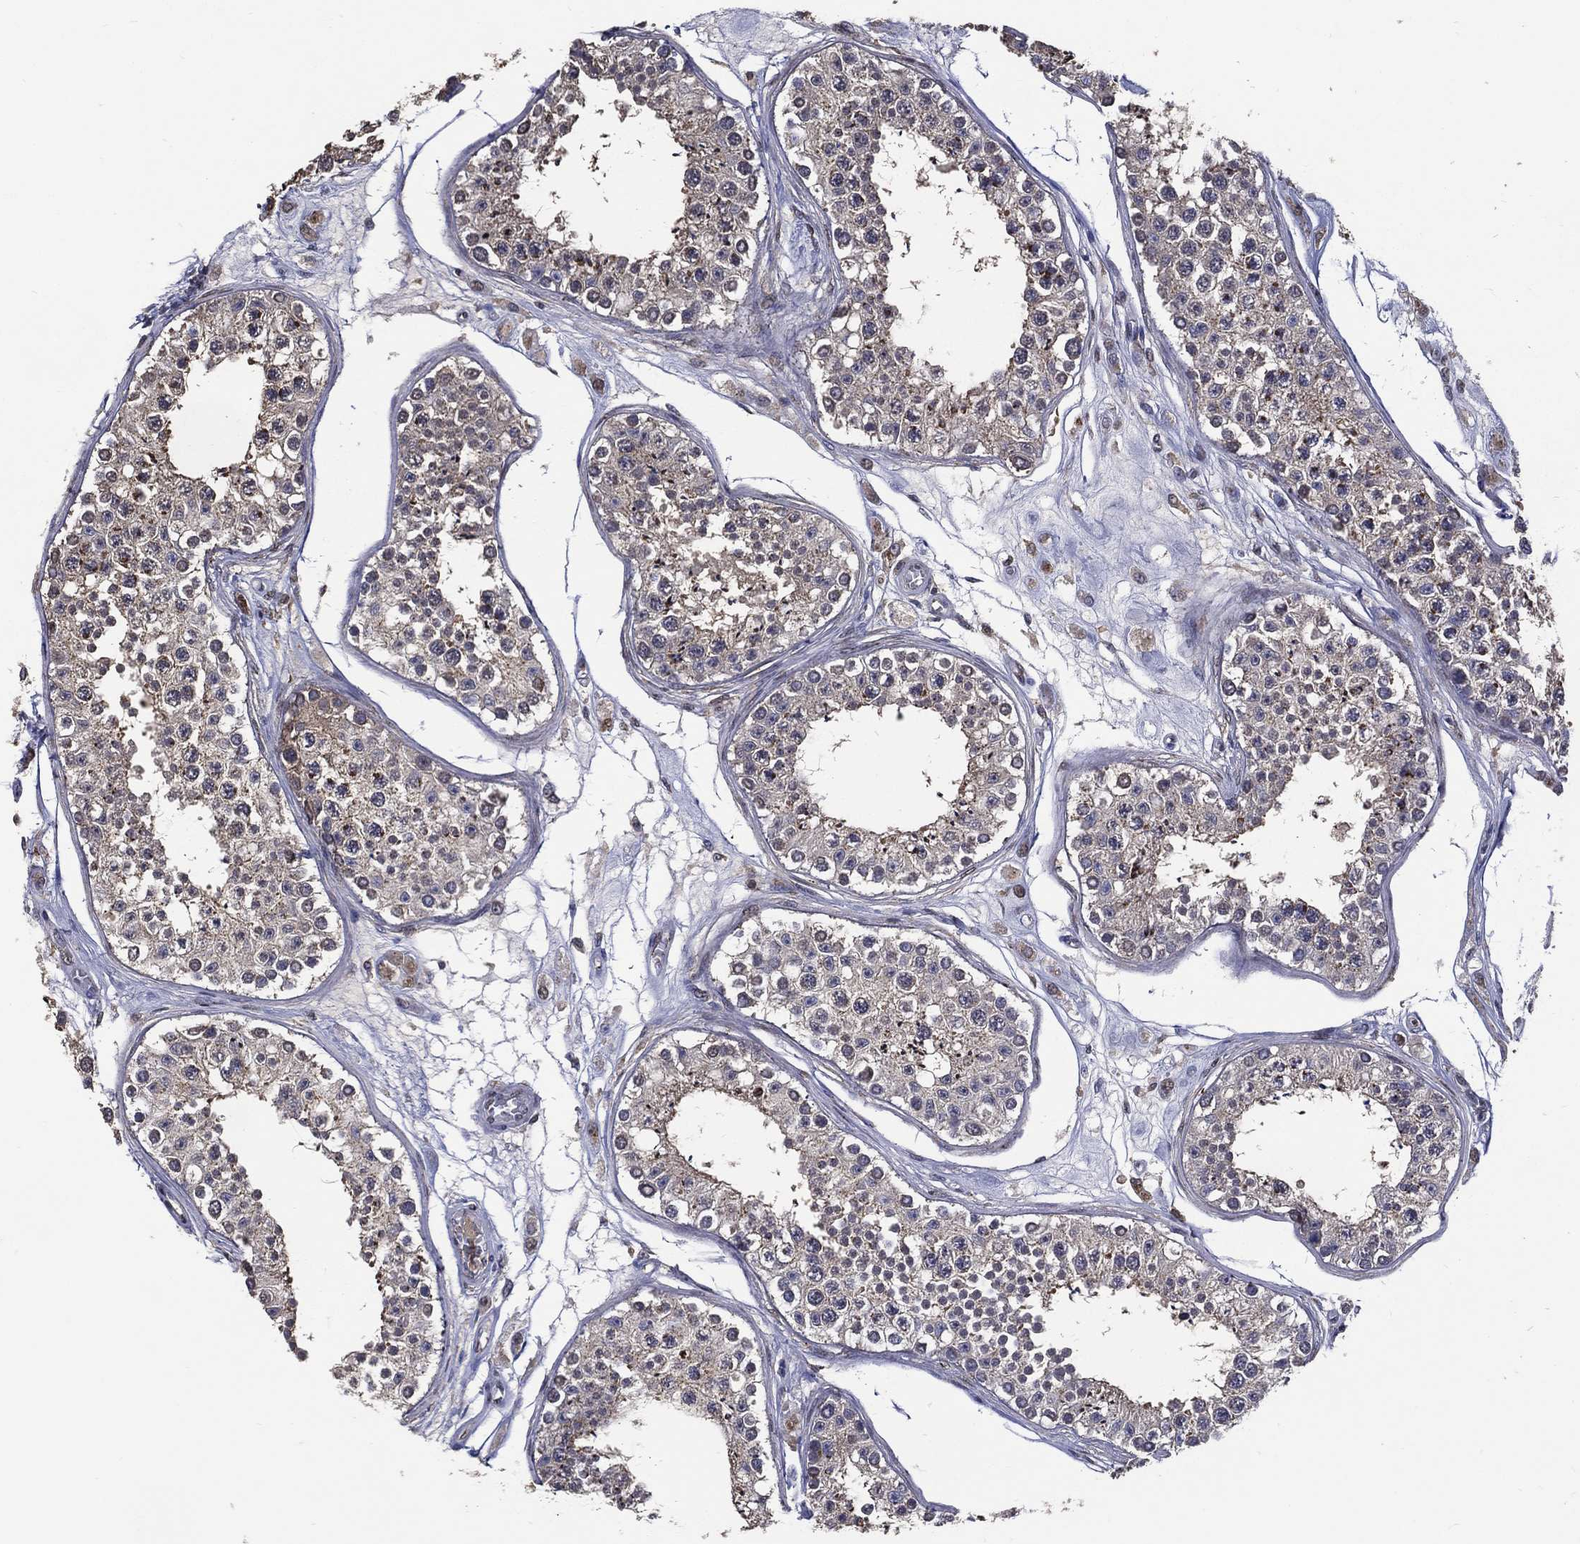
{"staining": {"intensity": "moderate", "quantity": "<25%", "location": "cytoplasmic/membranous"}, "tissue": "testis", "cell_type": "Cells in seminiferous ducts", "image_type": "normal", "snomed": [{"axis": "morphology", "description": "Normal tissue, NOS"}, {"axis": "topography", "description": "Testis"}], "caption": "Protein staining of normal testis exhibits moderate cytoplasmic/membranous staining in approximately <25% of cells in seminiferous ducts.", "gene": "GPR183", "patient": {"sex": "male", "age": 25}}